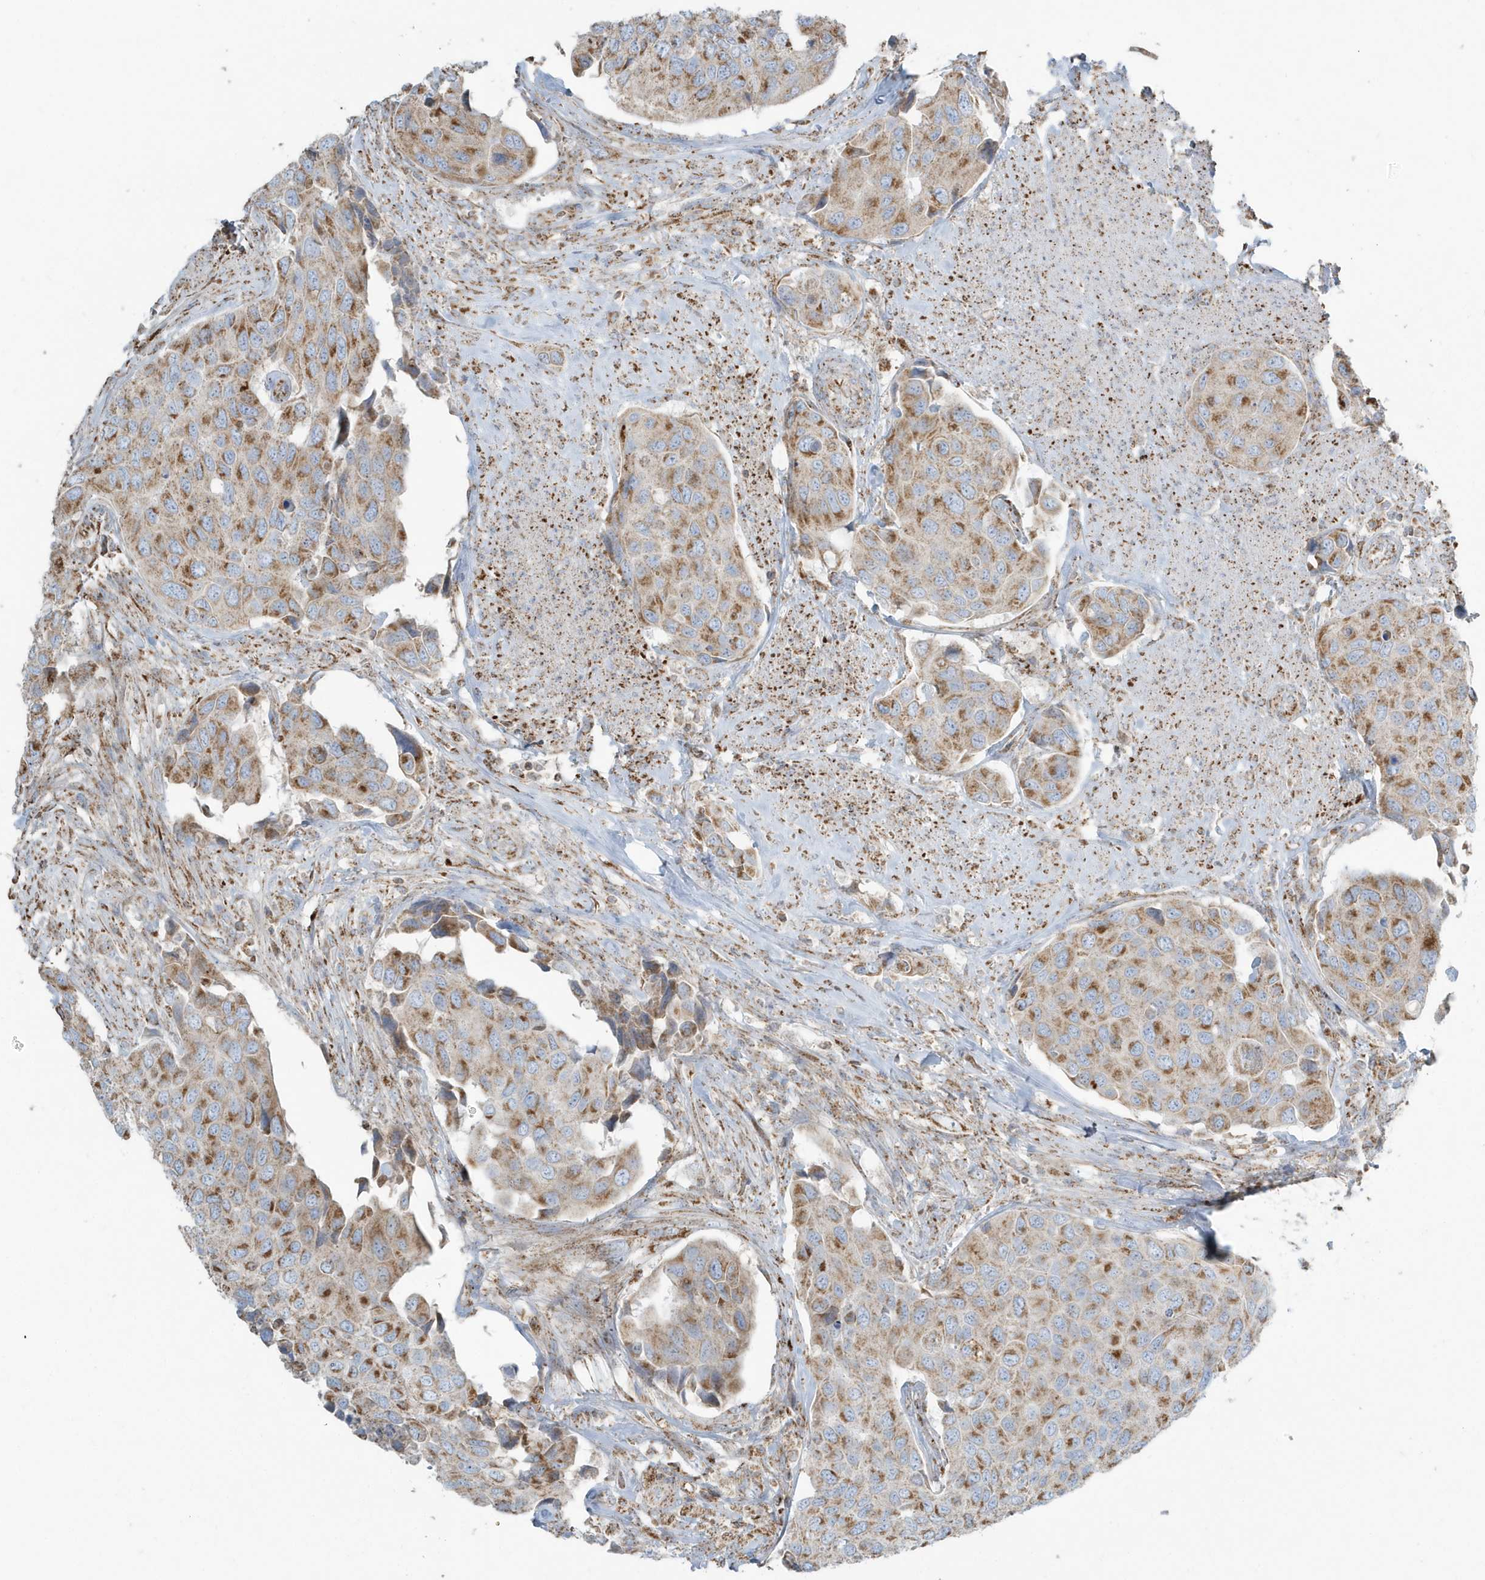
{"staining": {"intensity": "strong", "quantity": ">75%", "location": "cytoplasmic/membranous"}, "tissue": "urothelial cancer", "cell_type": "Tumor cells", "image_type": "cancer", "snomed": [{"axis": "morphology", "description": "Urothelial carcinoma, High grade"}, {"axis": "topography", "description": "Urinary bladder"}], "caption": "Protein analysis of urothelial carcinoma (high-grade) tissue shows strong cytoplasmic/membranous expression in approximately >75% of tumor cells.", "gene": "RAB11FIP3", "patient": {"sex": "male", "age": 74}}